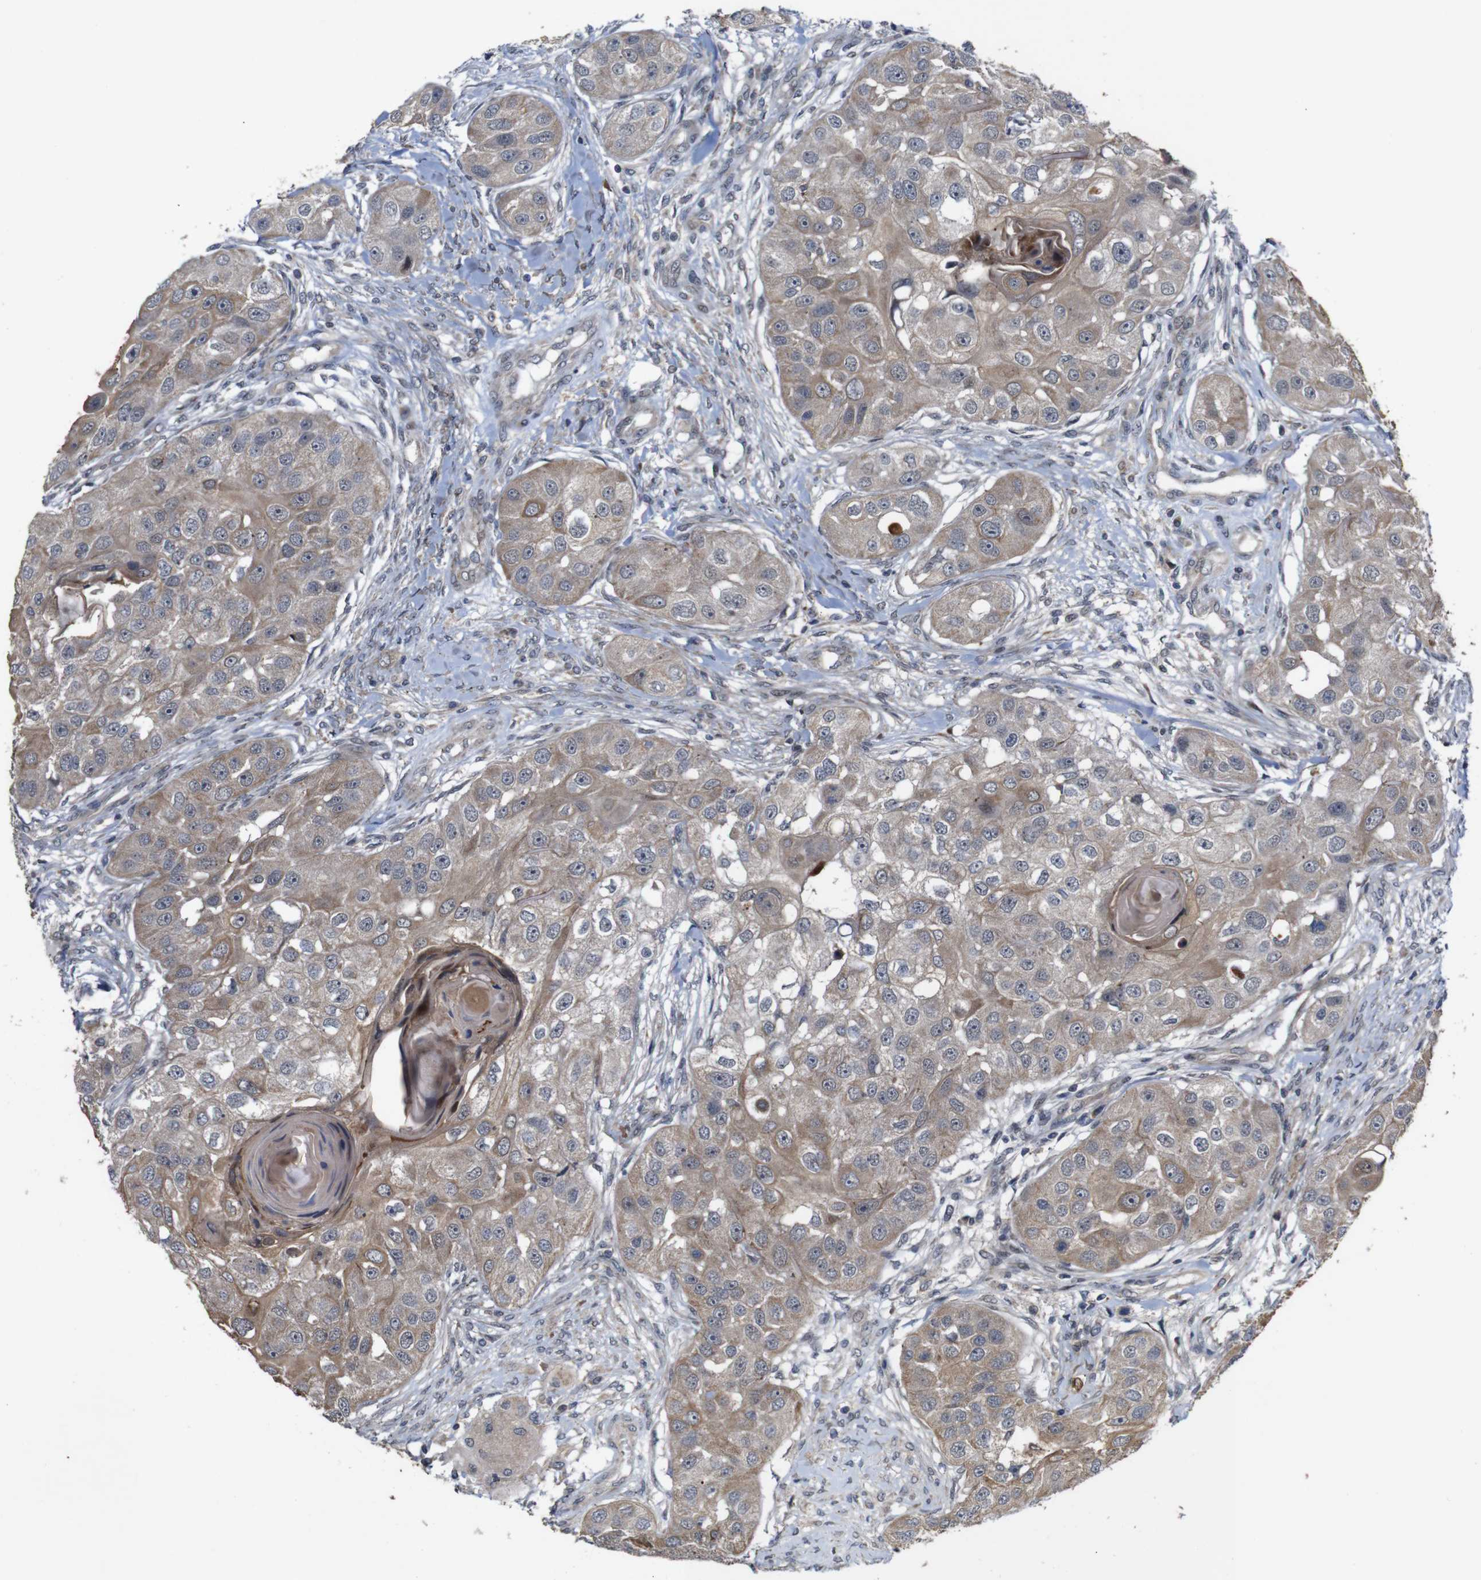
{"staining": {"intensity": "weak", "quantity": ">75%", "location": "cytoplasmic/membranous"}, "tissue": "head and neck cancer", "cell_type": "Tumor cells", "image_type": "cancer", "snomed": [{"axis": "morphology", "description": "Normal tissue, NOS"}, {"axis": "morphology", "description": "Squamous cell carcinoma, NOS"}, {"axis": "topography", "description": "Skeletal muscle"}, {"axis": "topography", "description": "Head-Neck"}], "caption": "Immunohistochemistry (IHC) (DAB) staining of human squamous cell carcinoma (head and neck) displays weak cytoplasmic/membranous protein expression in approximately >75% of tumor cells.", "gene": "ATP7B", "patient": {"sex": "male", "age": 51}}